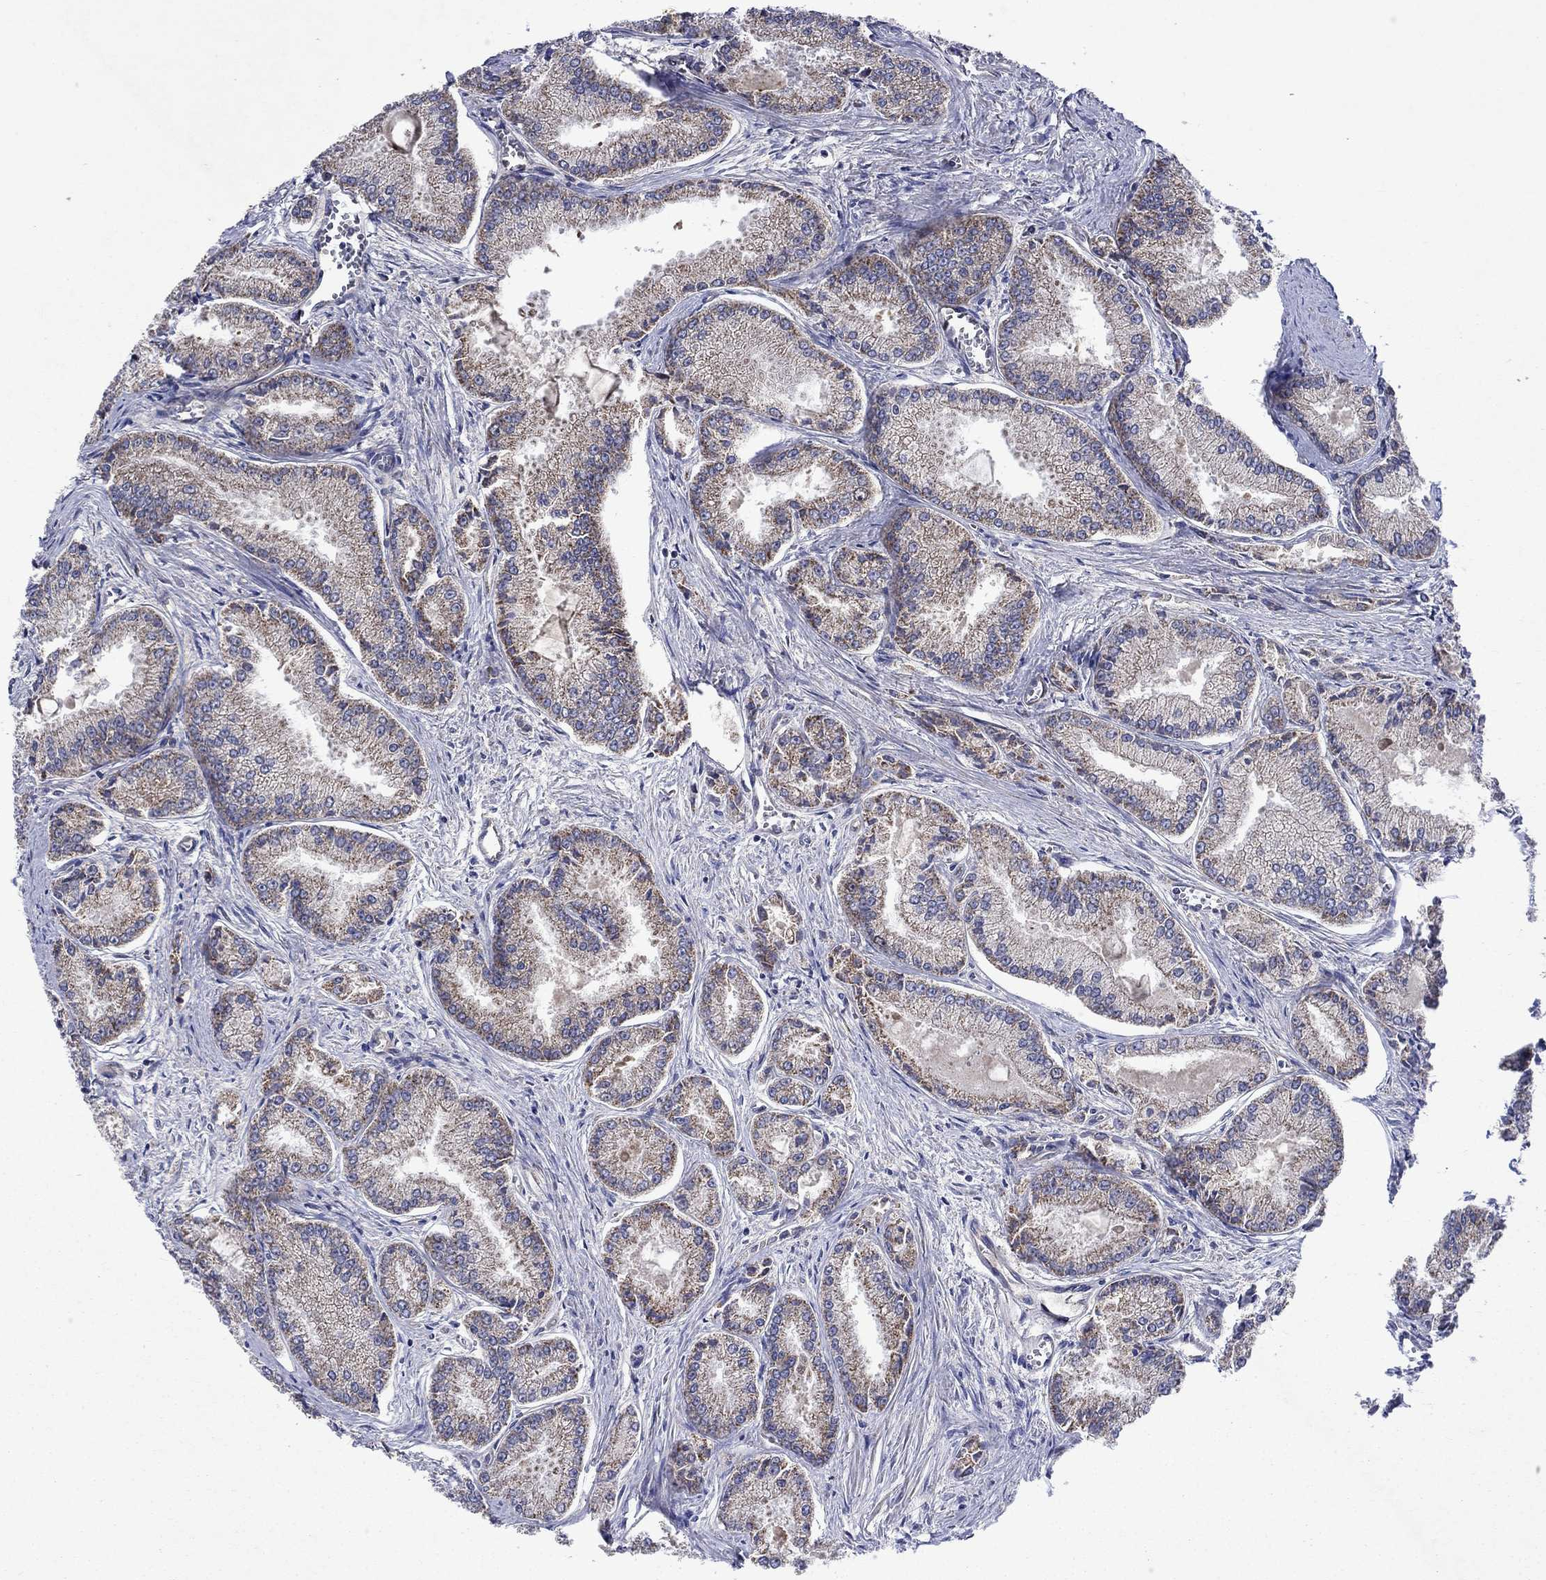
{"staining": {"intensity": "moderate", "quantity": "<25%", "location": "cytoplasmic/membranous"}, "tissue": "prostate cancer", "cell_type": "Tumor cells", "image_type": "cancer", "snomed": [{"axis": "morphology", "description": "Adenocarcinoma, NOS"}, {"axis": "morphology", "description": "Adenocarcinoma, High grade"}, {"axis": "topography", "description": "Prostate"}], "caption": "IHC of prostate cancer (adenocarcinoma) reveals low levels of moderate cytoplasmic/membranous positivity in approximately <25% of tumor cells. (DAB IHC with brightfield microscopy, high magnification).", "gene": "KIF22", "patient": {"sex": "male", "age": 70}}